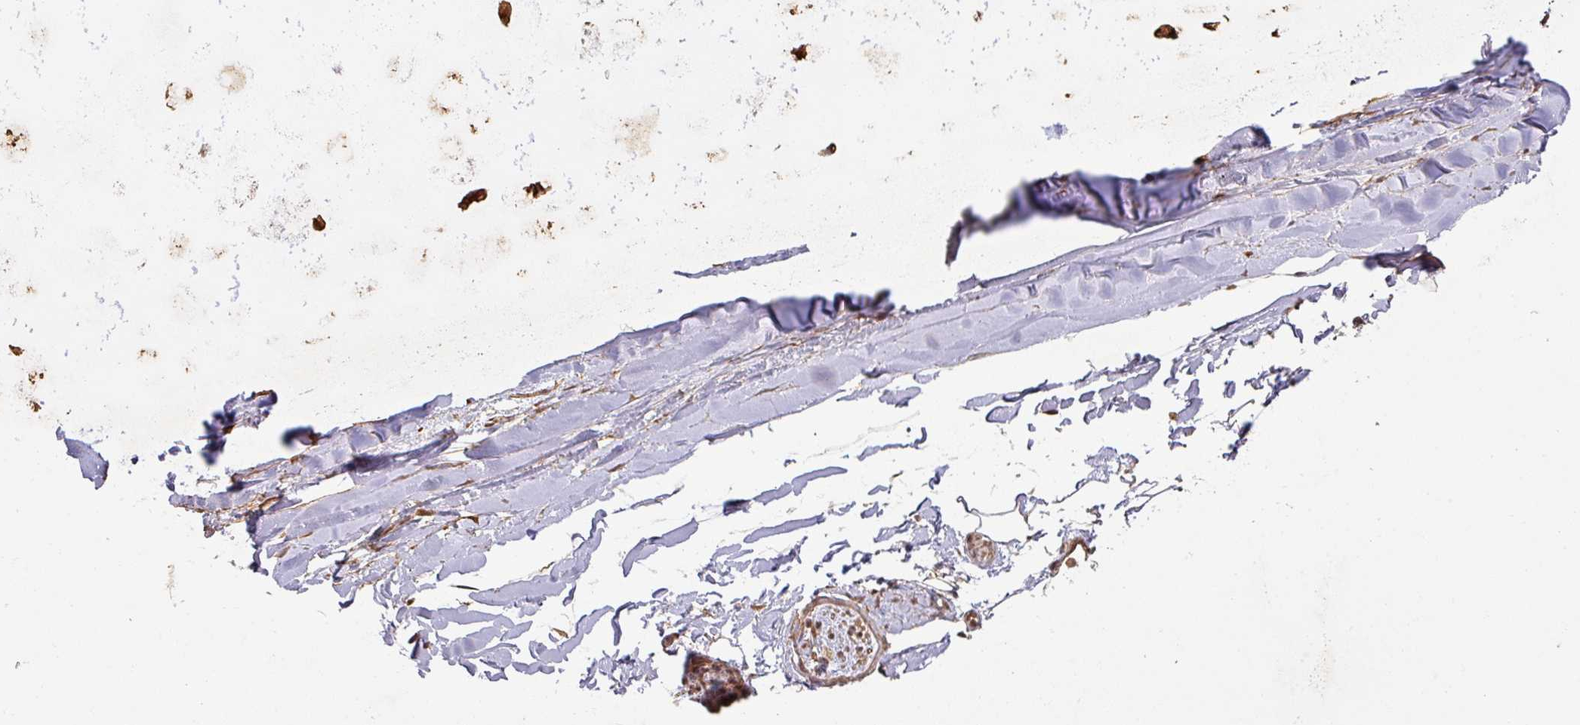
{"staining": {"intensity": "moderate", "quantity": "<25%", "location": "cytoplasmic/membranous"}, "tissue": "adipose tissue", "cell_type": "Adipocytes", "image_type": "normal", "snomed": [{"axis": "morphology", "description": "Normal tissue, NOS"}, {"axis": "topography", "description": "Lymph node"}, {"axis": "topography", "description": "Cartilage tissue"}, {"axis": "topography", "description": "Bronchus"}], "caption": "Moderate cytoplasmic/membranous positivity is appreciated in approximately <25% of adipocytes in unremarkable adipose tissue.", "gene": "ZNF322", "patient": {"sex": "female", "age": 70}}